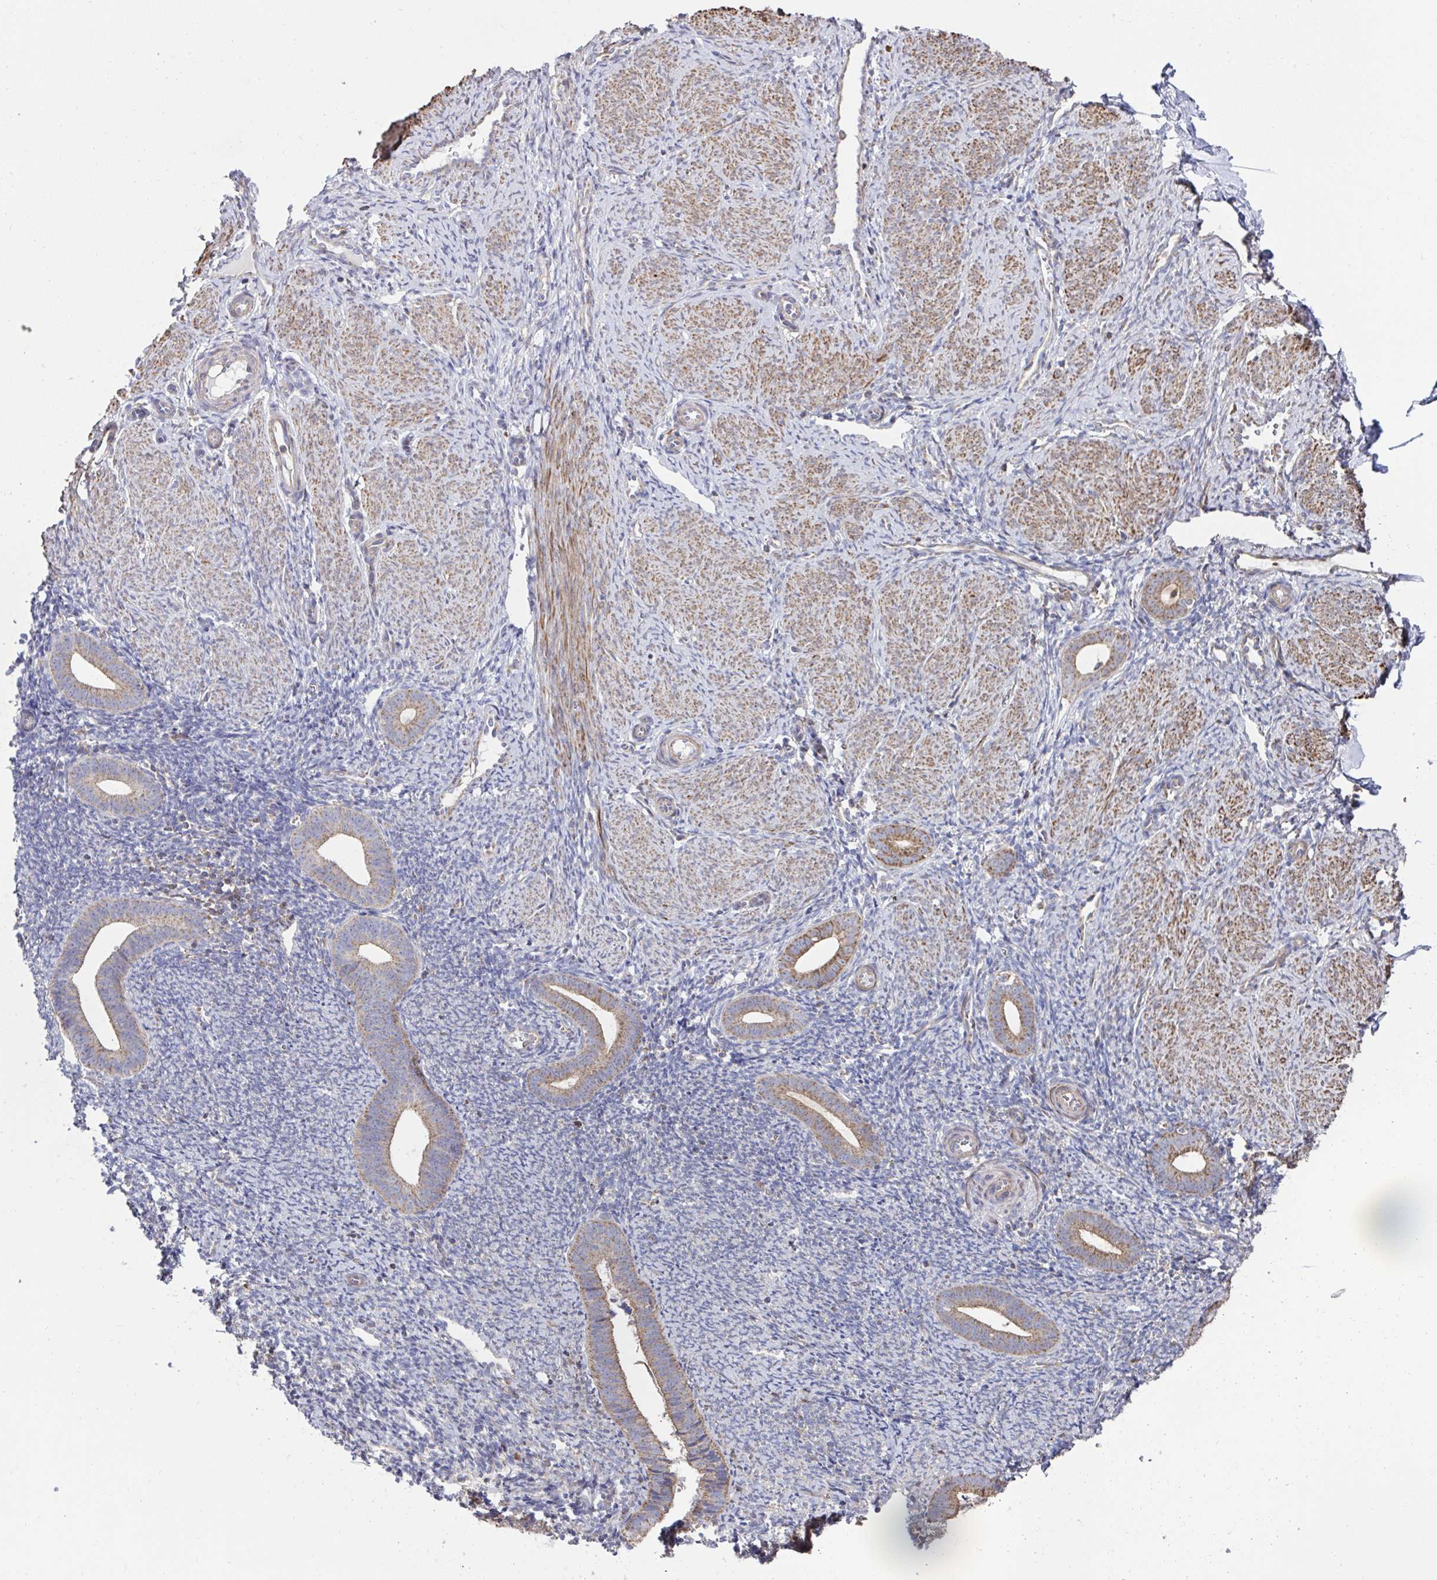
{"staining": {"intensity": "negative", "quantity": "none", "location": "none"}, "tissue": "endometrium", "cell_type": "Cells in endometrial stroma", "image_type": "normal", "snomed": [{"axis": "morphology", "description": "Normal tissue, NOS"}, {"axis": "topography", "description": "Endometrium"}], "caption": "The histopathology image displays no staining of cells in endometrial stroma in normal endometrium. The staining is performed using DAB (3,3'-diaminobenzidine) brown chromogen with nuclei counter-stained in using hematoxylin.", "gene": "DZANK1", "patient": {"sex": "female", "age": 39}}